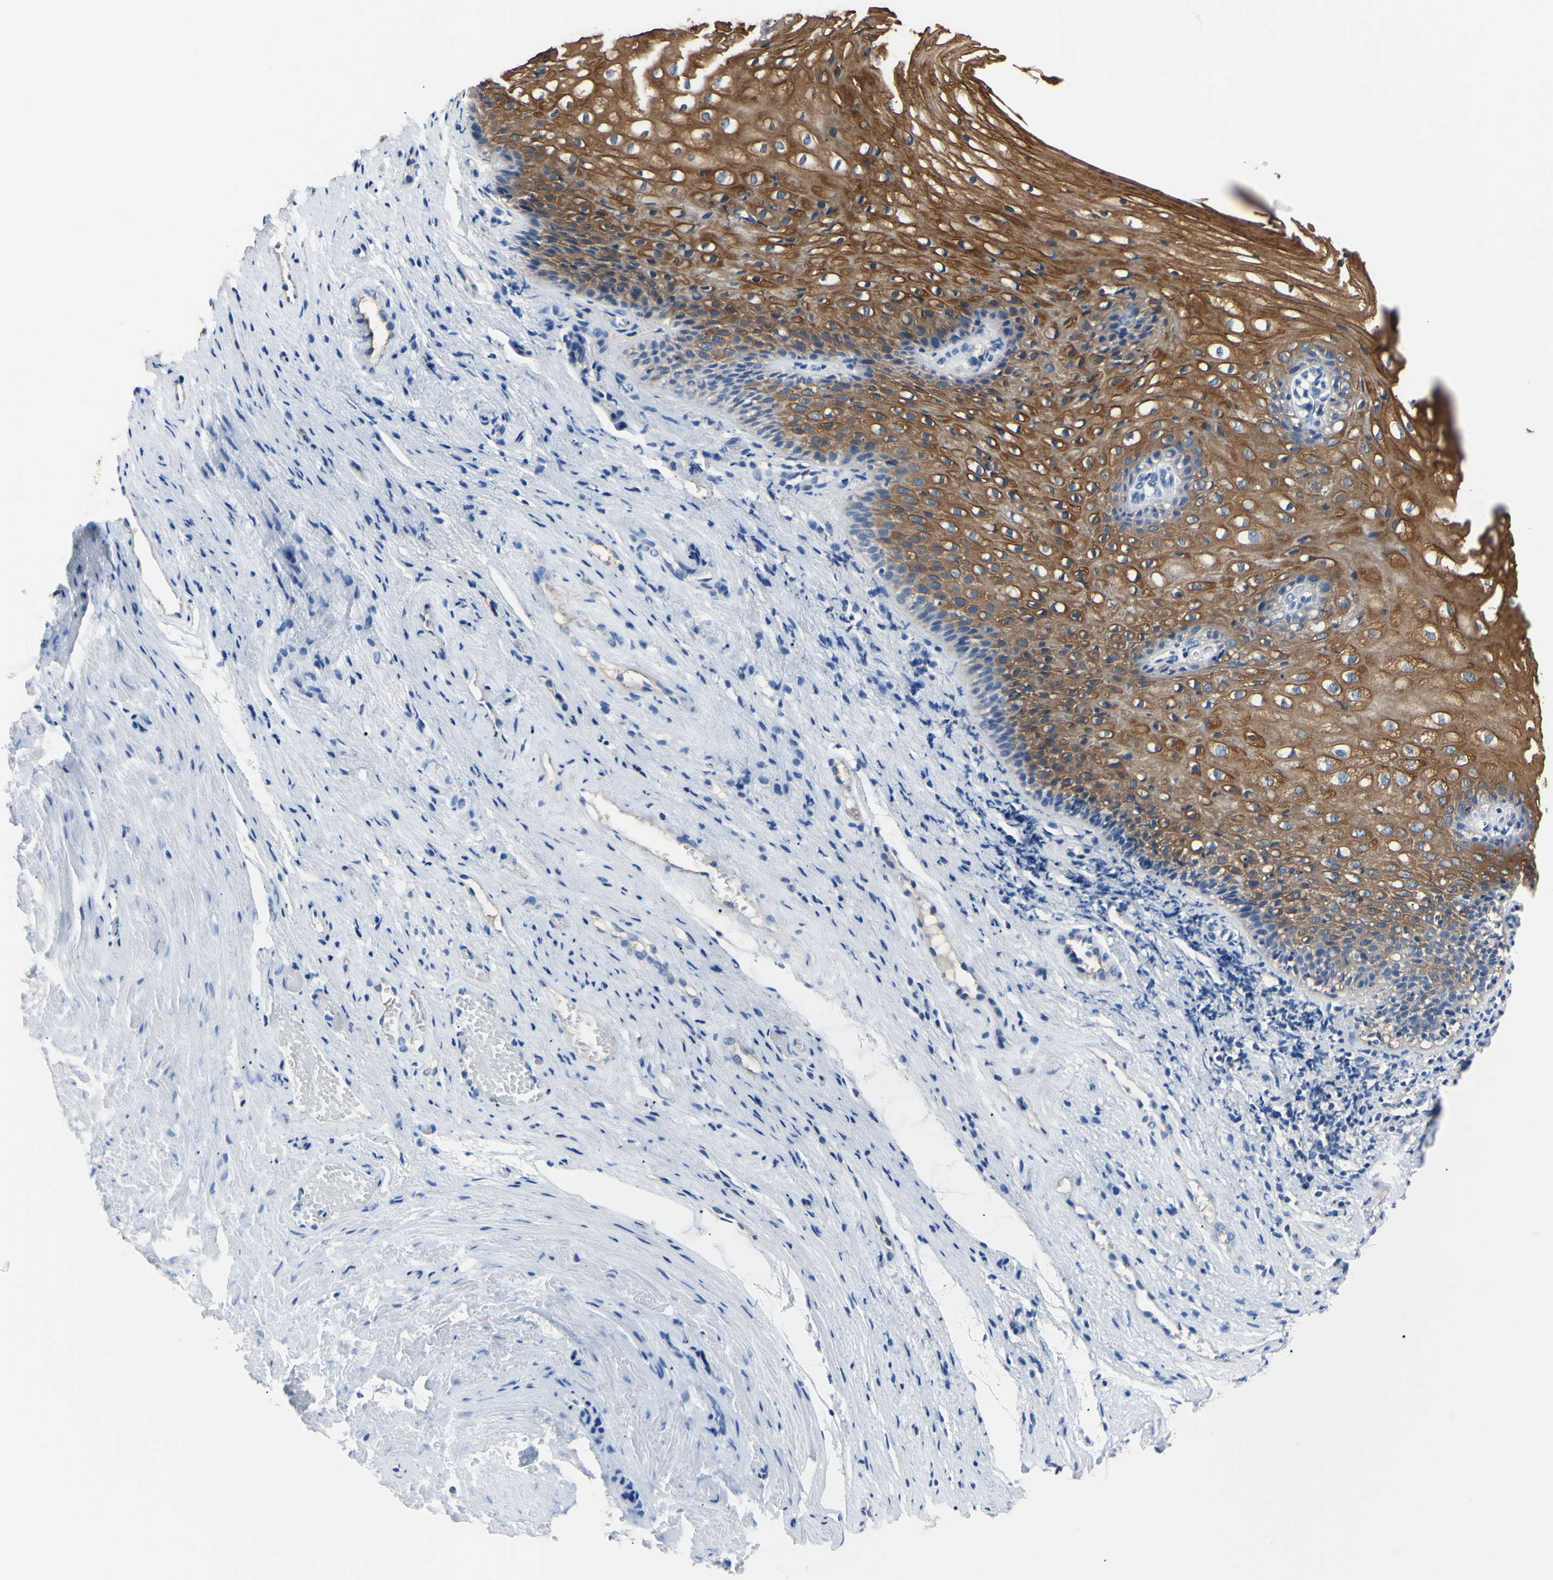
{"staining": {"intensity": "strong", "quantity": ">75%", "location": "cytoplasmic/membranous"}, "tissue": "vagina", "cell_type": "Squamous epithelial cells", "image_type": "normal", "snomed": [{"axis": "morphology", "description": "Normal tissue, NOS"}, {"axis": "topography", "description": "Vagina"}], "caption": "Human vagina stained with a brown dye shows strong cytoplasmic/membranous positive staining in approximately >75% of squamous epithelial cells.", "gene": "PNKD", "patient": {"sex": "female", "age": 34}}